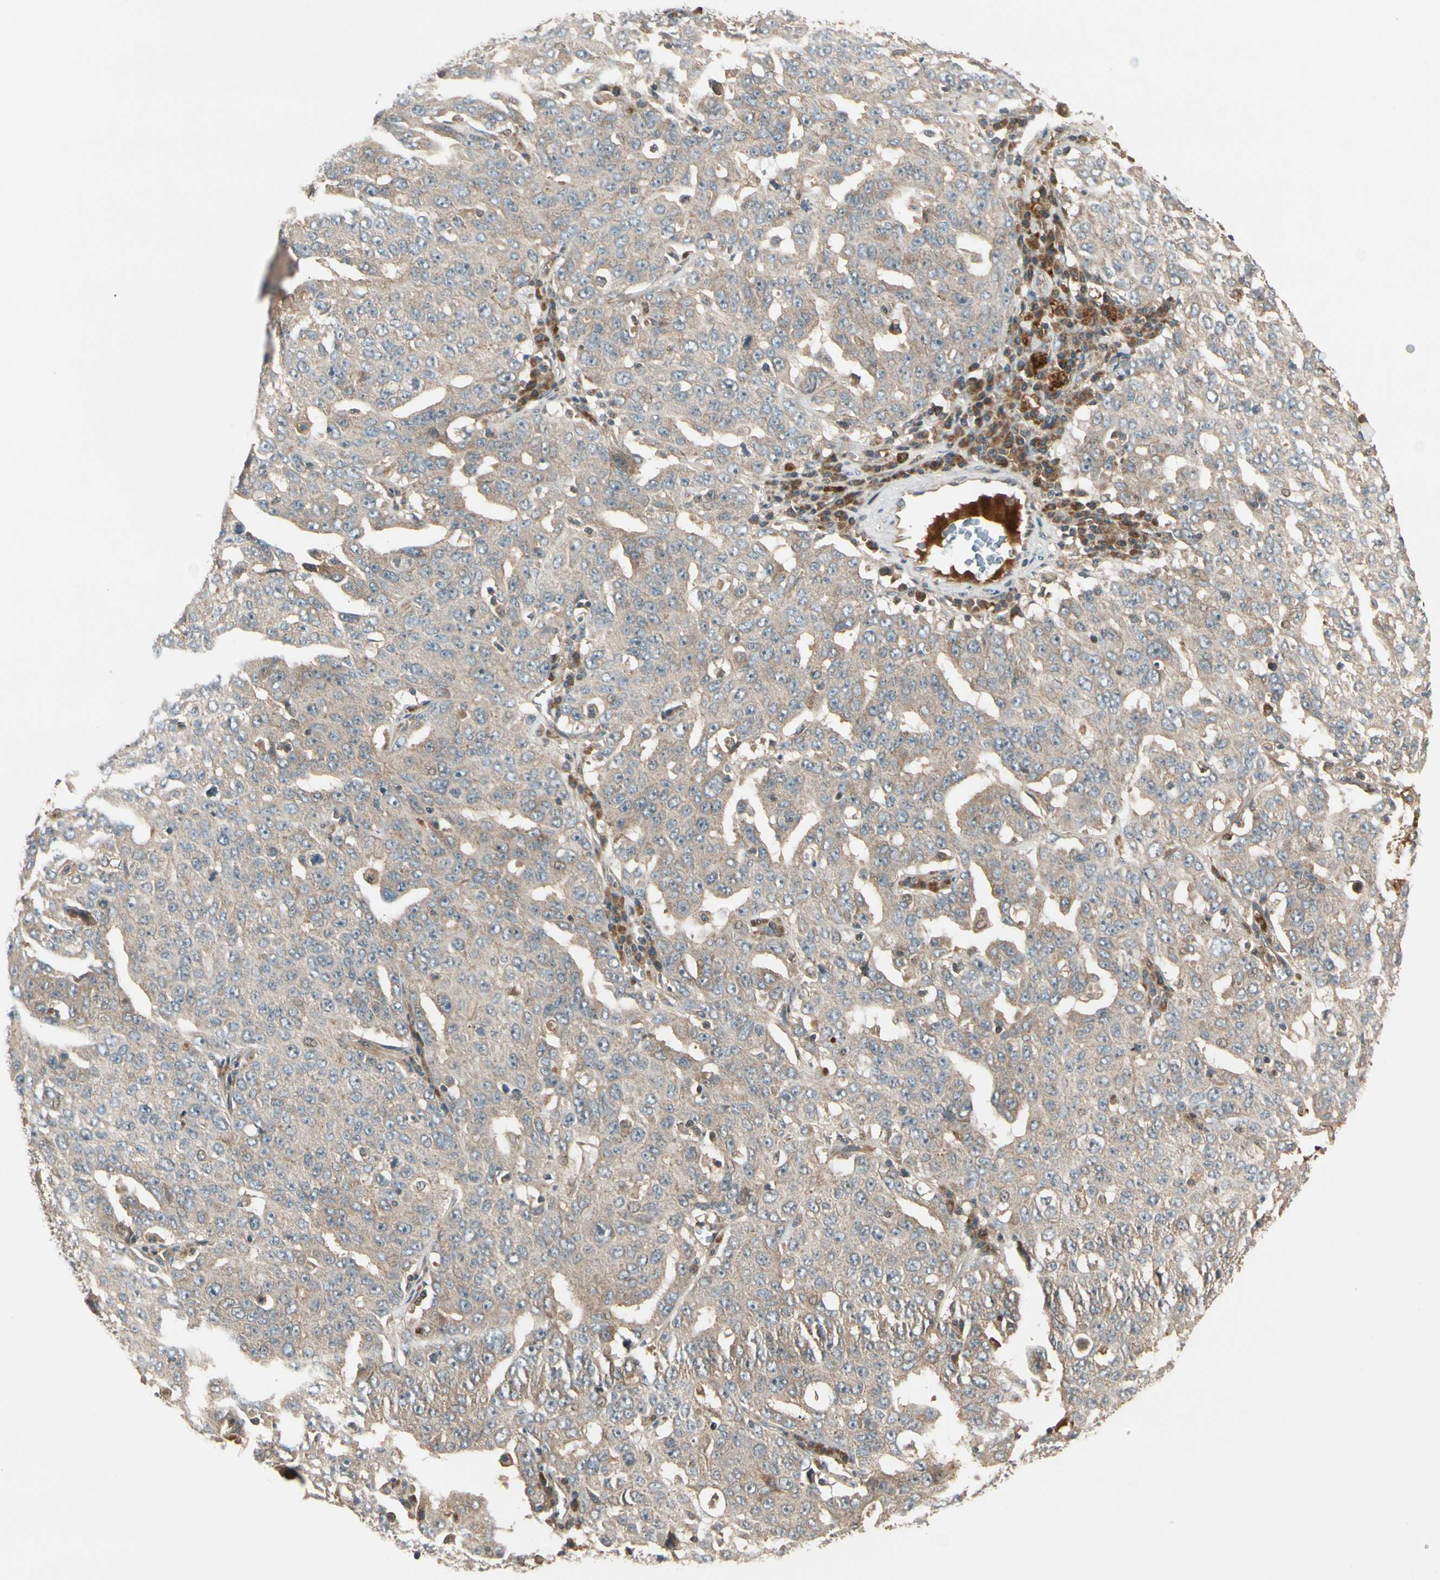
{"staining": {"intensity": "weak", "quantity": ">75%", "location": "cytoplasmic/membranous"}, "tissue": "ovarian cancer", "cell_type": "Tumor cells", "image_type": "cancer", "snomed": [{"axis": "morphology", "description": "Carcinoma, endometroid"}, {"axis": "topography", "description": "Ovary"}], "caption": "Protein expression analysis of ovarian cancer (endometroid carcinoma) reveals weak cytoplasmic/membranous positivity in approximately >75% of tumor cells.", "gene": "ACVR1C", "patient": {"sex": "female", "age": 62}}